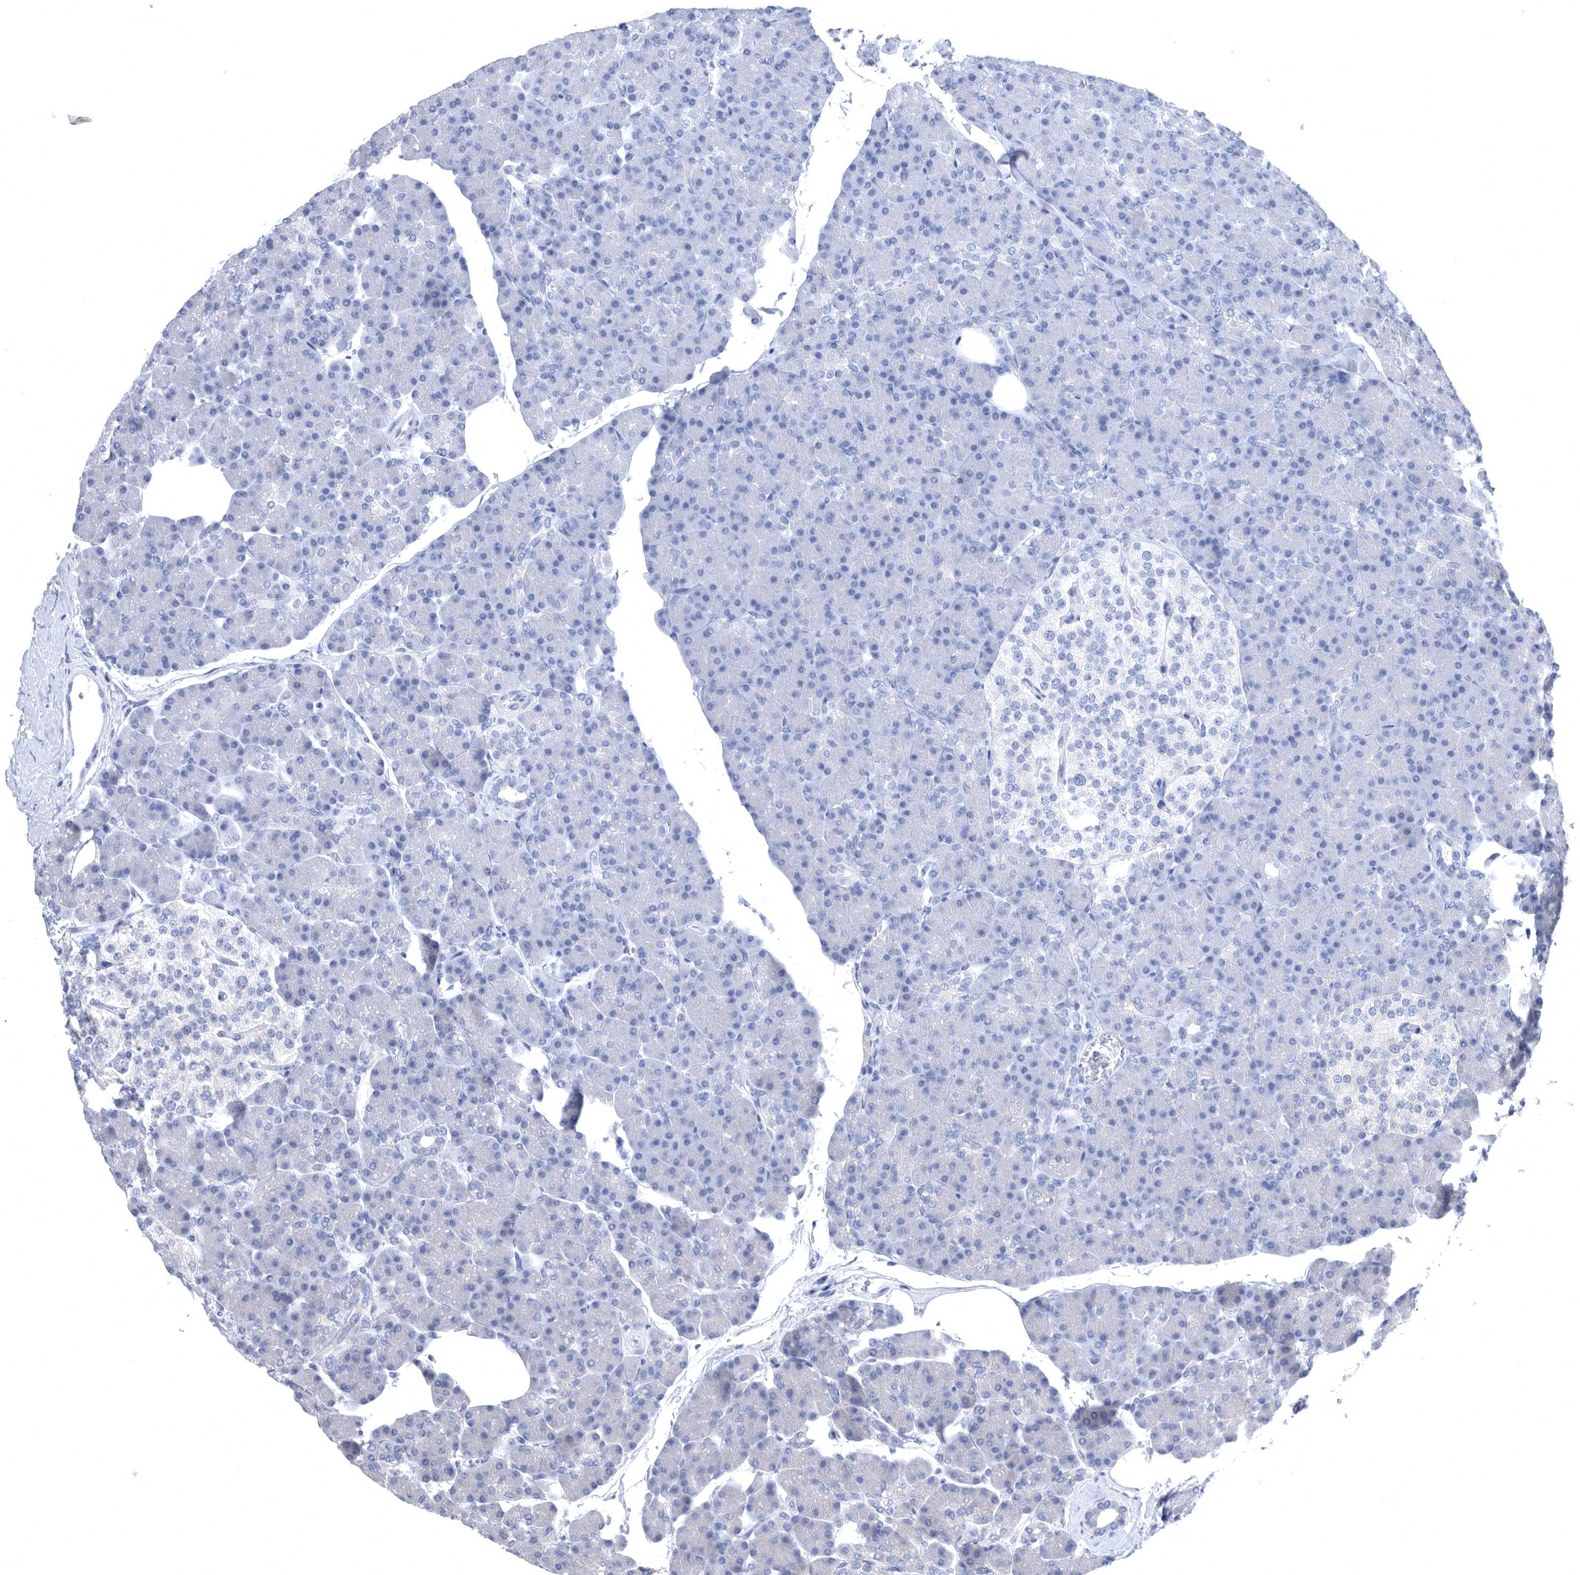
{"staining": {"intensity": "negative", "quantity": "none", "location": "none"}, "tissue": "pancreas", "cell_type": "Exocrine glandular cells", "image_type": "normal", "snomed": [{"axis": "morphology", "description": "Normal tissue, NOS"}, {"axis": "topography", "description": "Pancreas"}], "caption": "IHC photomicrograph of benign human pancreas stained for a protein (brown), which reveals no positivity in exocrine glandular cells.", "gene": "CCT4", "patient": {"sex": "female", "age": 43}}